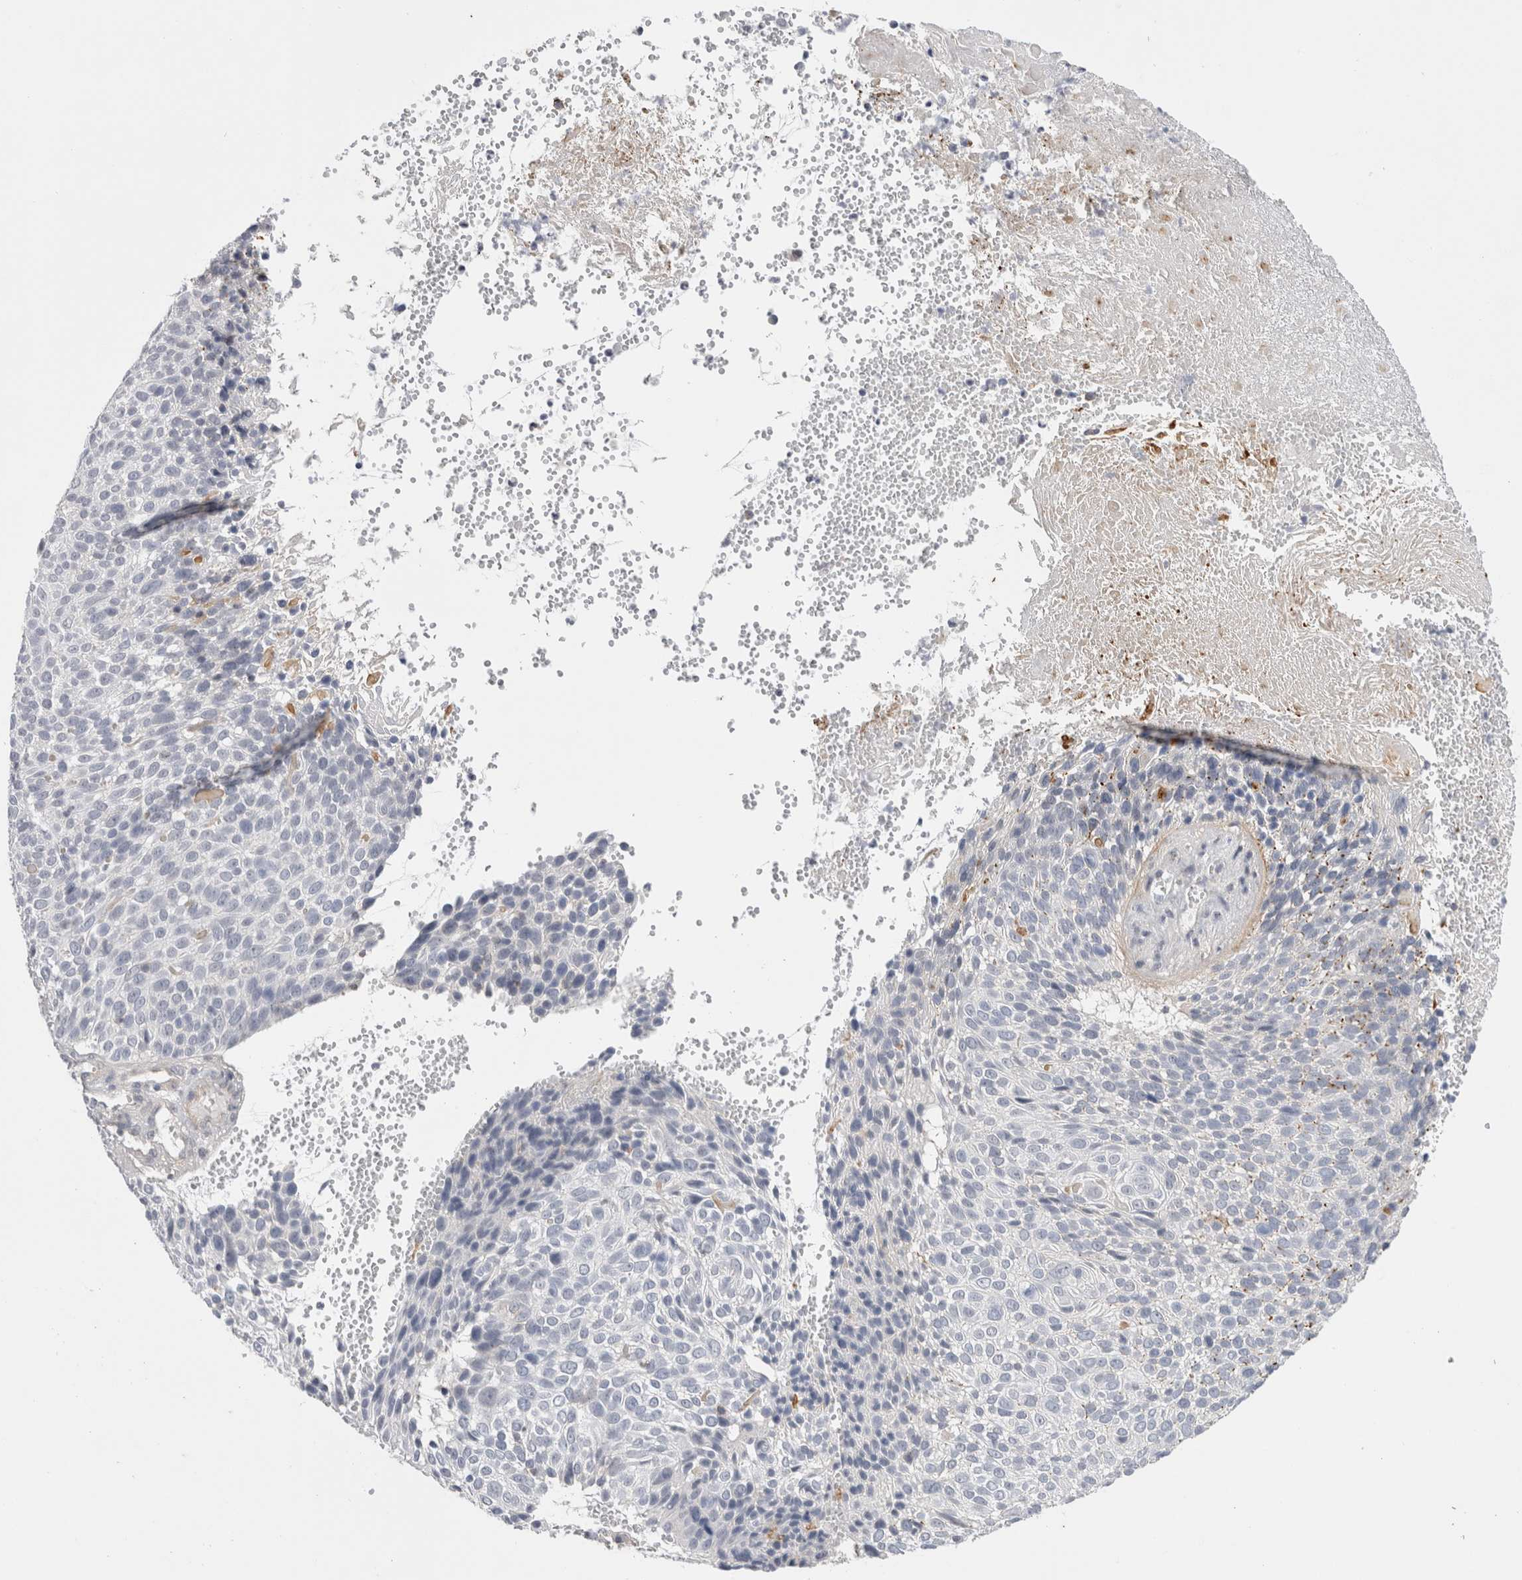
{"staining": {"intensity": "negative", "quantity": "none", "location": "none"}, "tissue": "cervical cancer", "cell_type": "Tumor cells", "image_type": "cancer", "snomed": [{"axis": "morphology", "description": "Squamous cell carcinoma, NOS"}, {"axis": "topography", "description": "Cervix"}], "caption": "Protein analysis of cervical cancer (squamous cell carcinoma) reveals no significant positivity in tumor cells.", "gene": "VANGL1", "patient": {"sex": "female", "age": 74}}